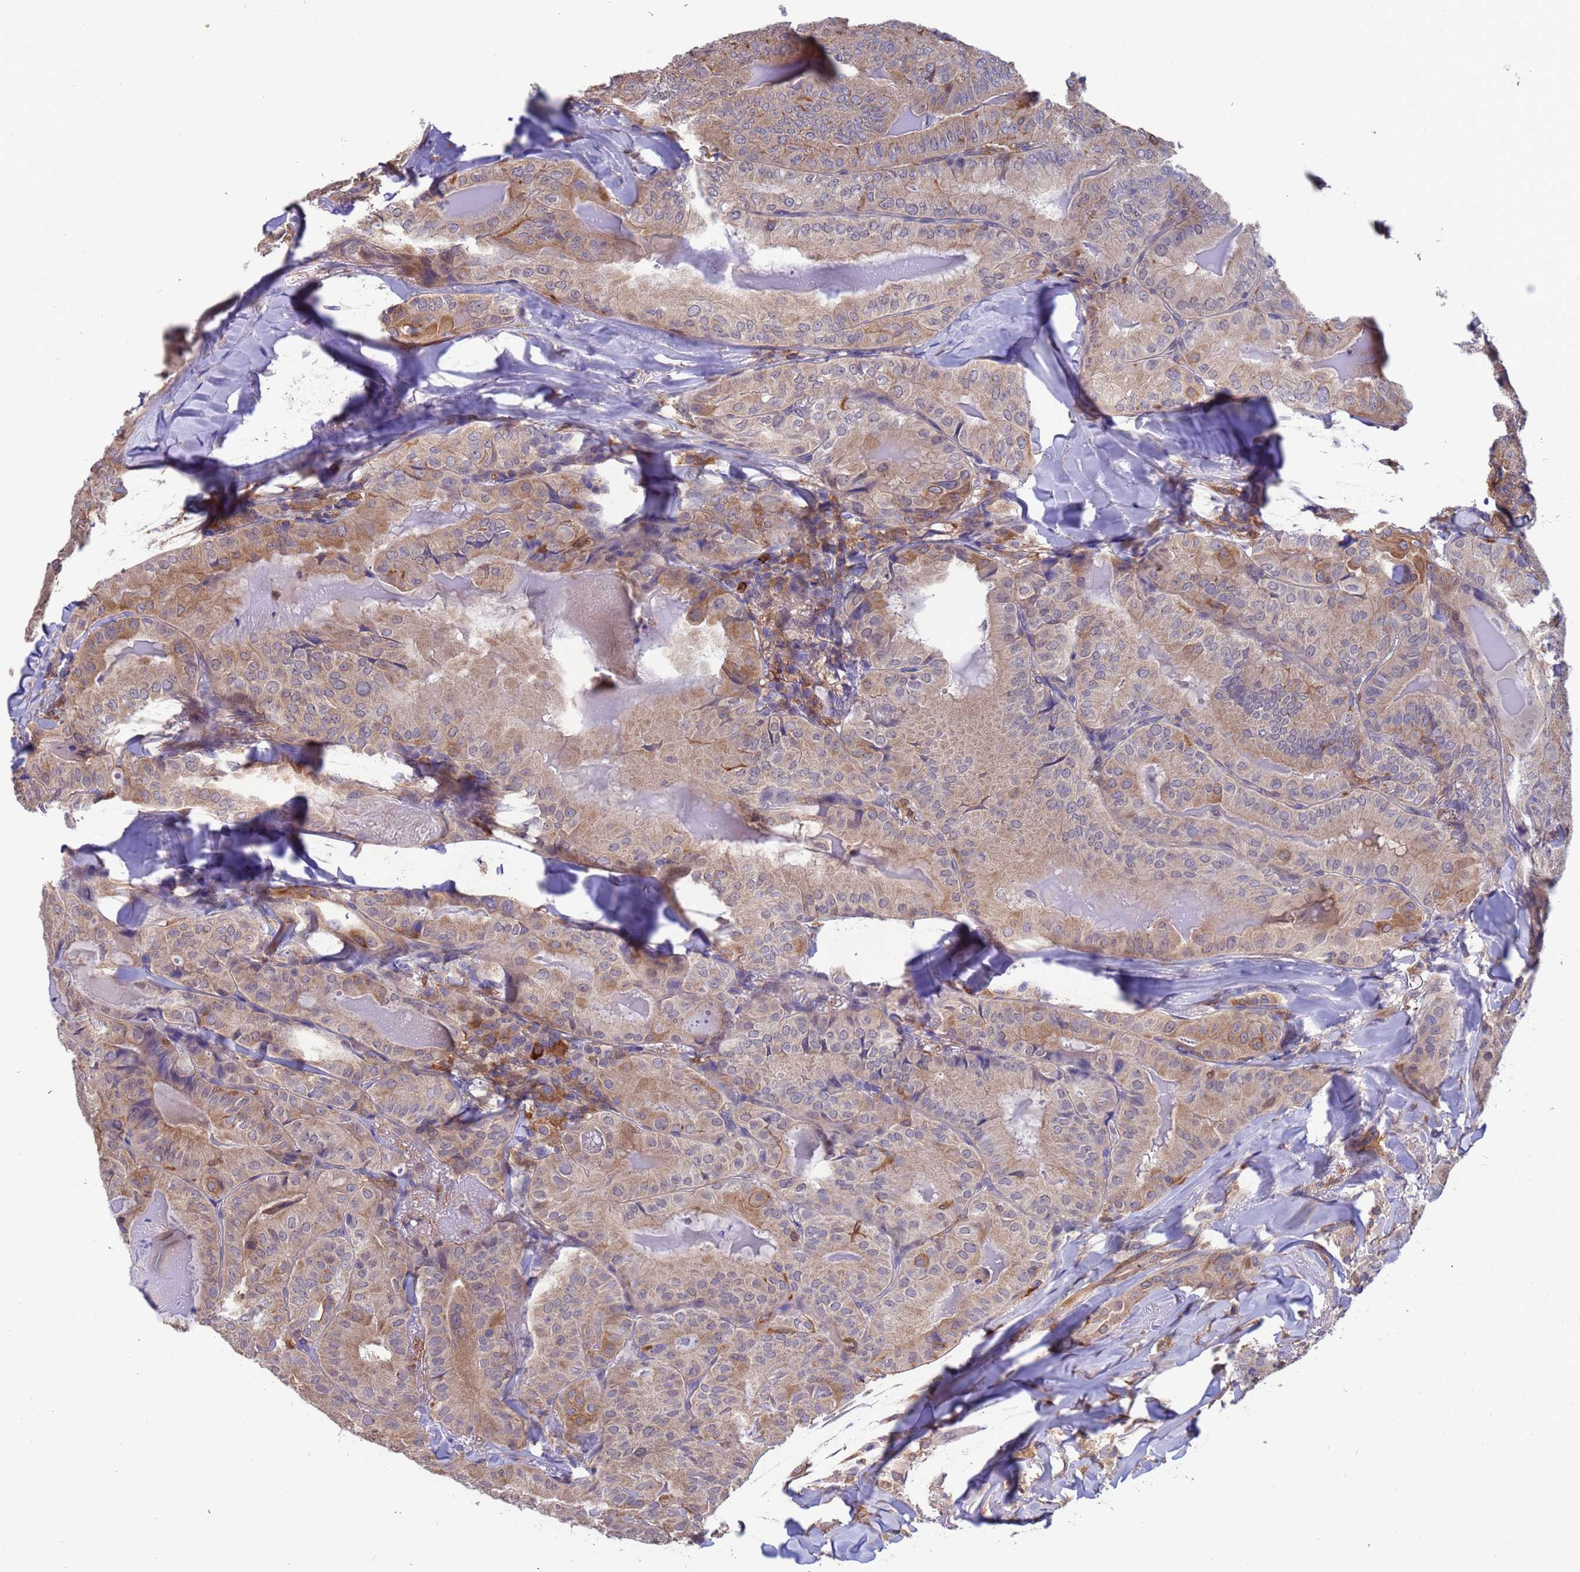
{"staining": {"intensity": "weak", "quantity": "25%-75%", "location": "cytoplasmic/membranous"}, "tissue": "thyroid cancer", "cell_type": "Tumor cells", "image_type": "cancer", "snomed": [{"axis": "morphology", "description": "Papillary adenocarcinoma, NOS"}, {"axis": "topography", "description": "Thyroid gland"}], "caption": "Tumor cells reveal low levels of weak cytoplasmic/membranous staining in approximately 25%-75% of cells in human papillary adenocarcinoma (thyroid). (IHC, brightfield microscopy, high magnification).", "gene": "AMPD3", "patient": {"sex": "female", "age": 68}}